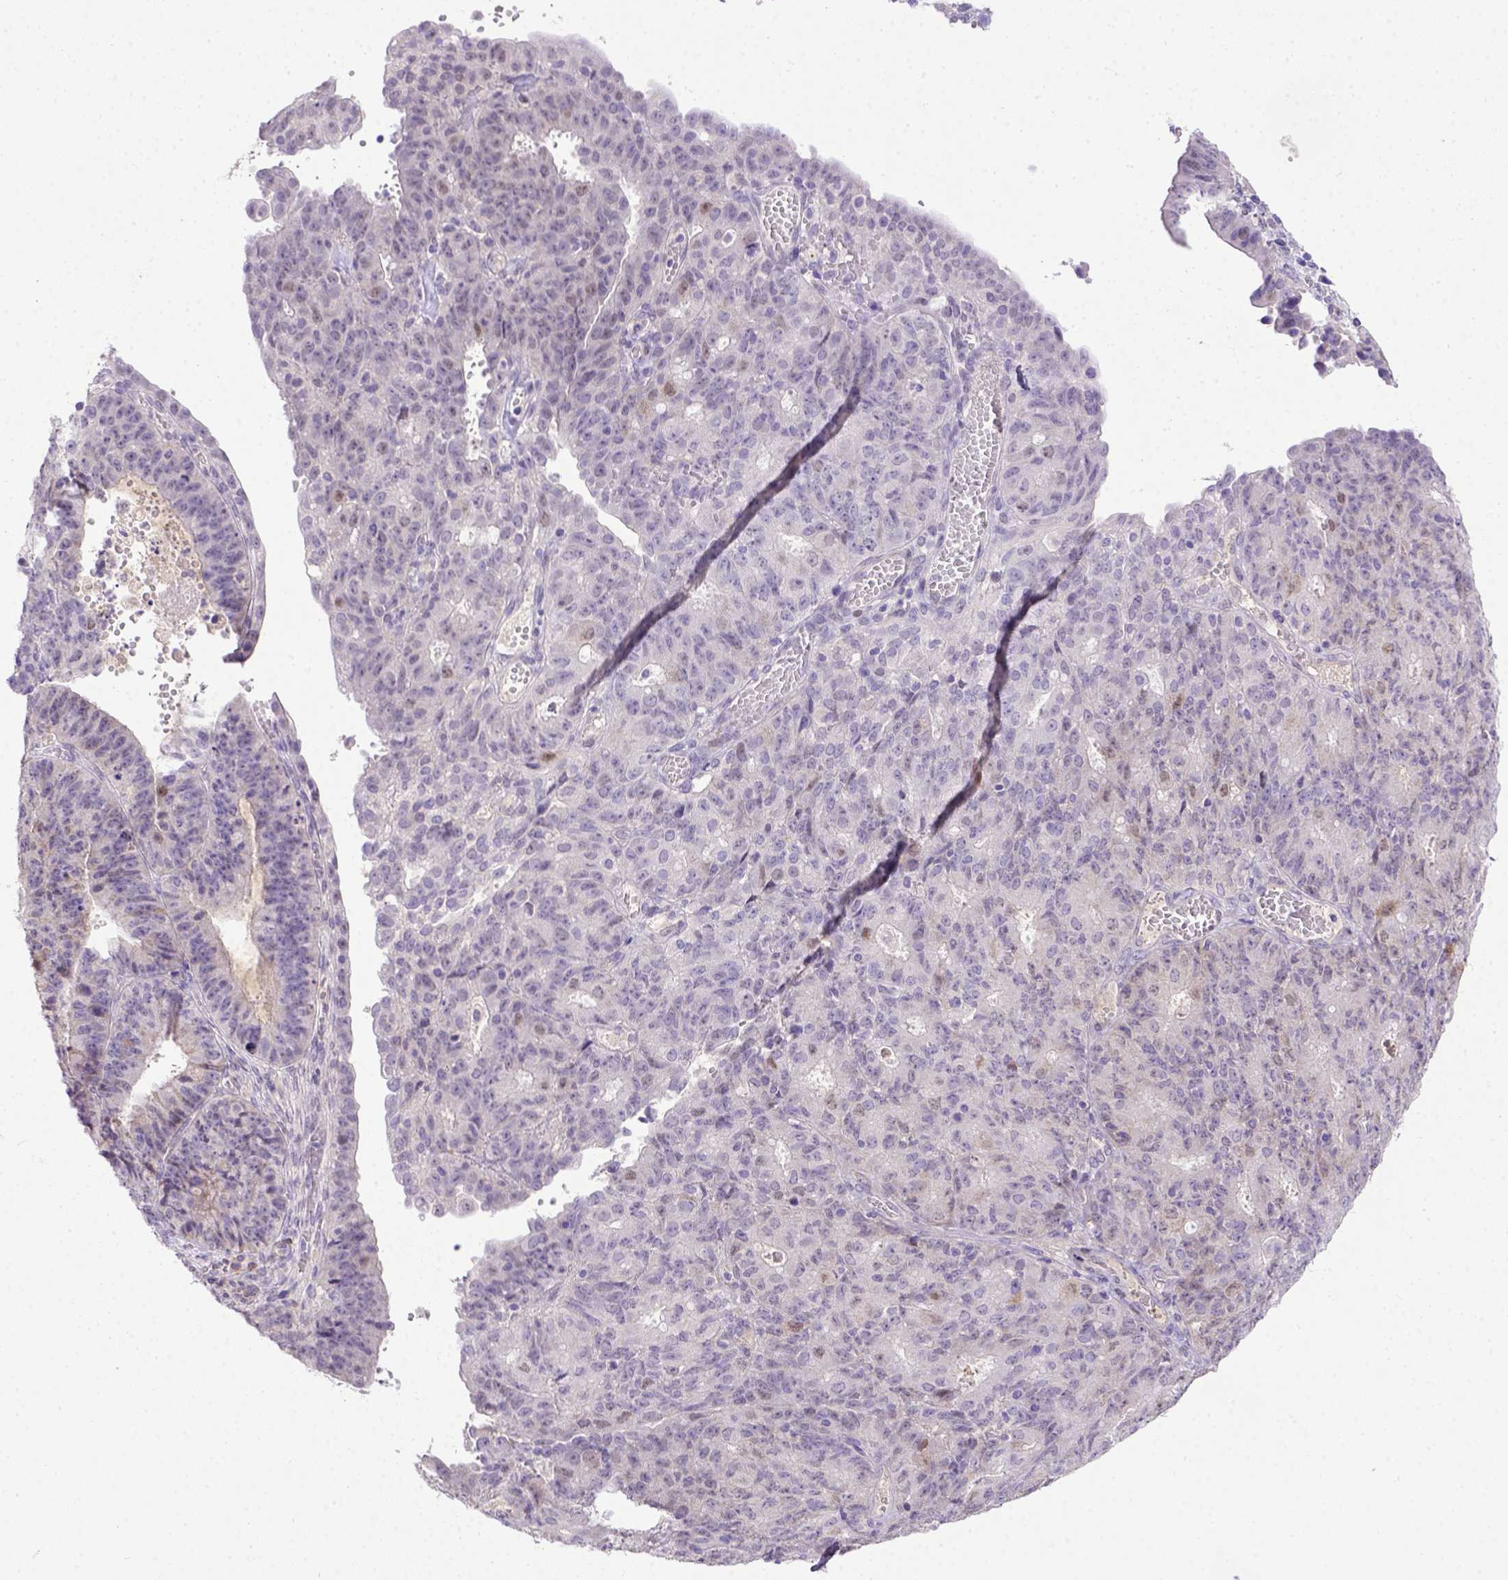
{"staining": {"intensity": "negative", "quantity": "none", "location": "none"}, "tissue": "ovarian cancer", "cell_type": "Tumor cells", "image_type": "cancer", "snomed": [{"axis": "morphology", "description": "Carcinoma, endometroid"}, {"axis": "topography", "description": "Ovary"}], "caption": "Protein analysis of ovarian cancer (endometroid carcinoma) demonstrates no significant expression in tumor cells.", "gene": "BTN1A1", "patient": {"sex": "female", "age": 42}}